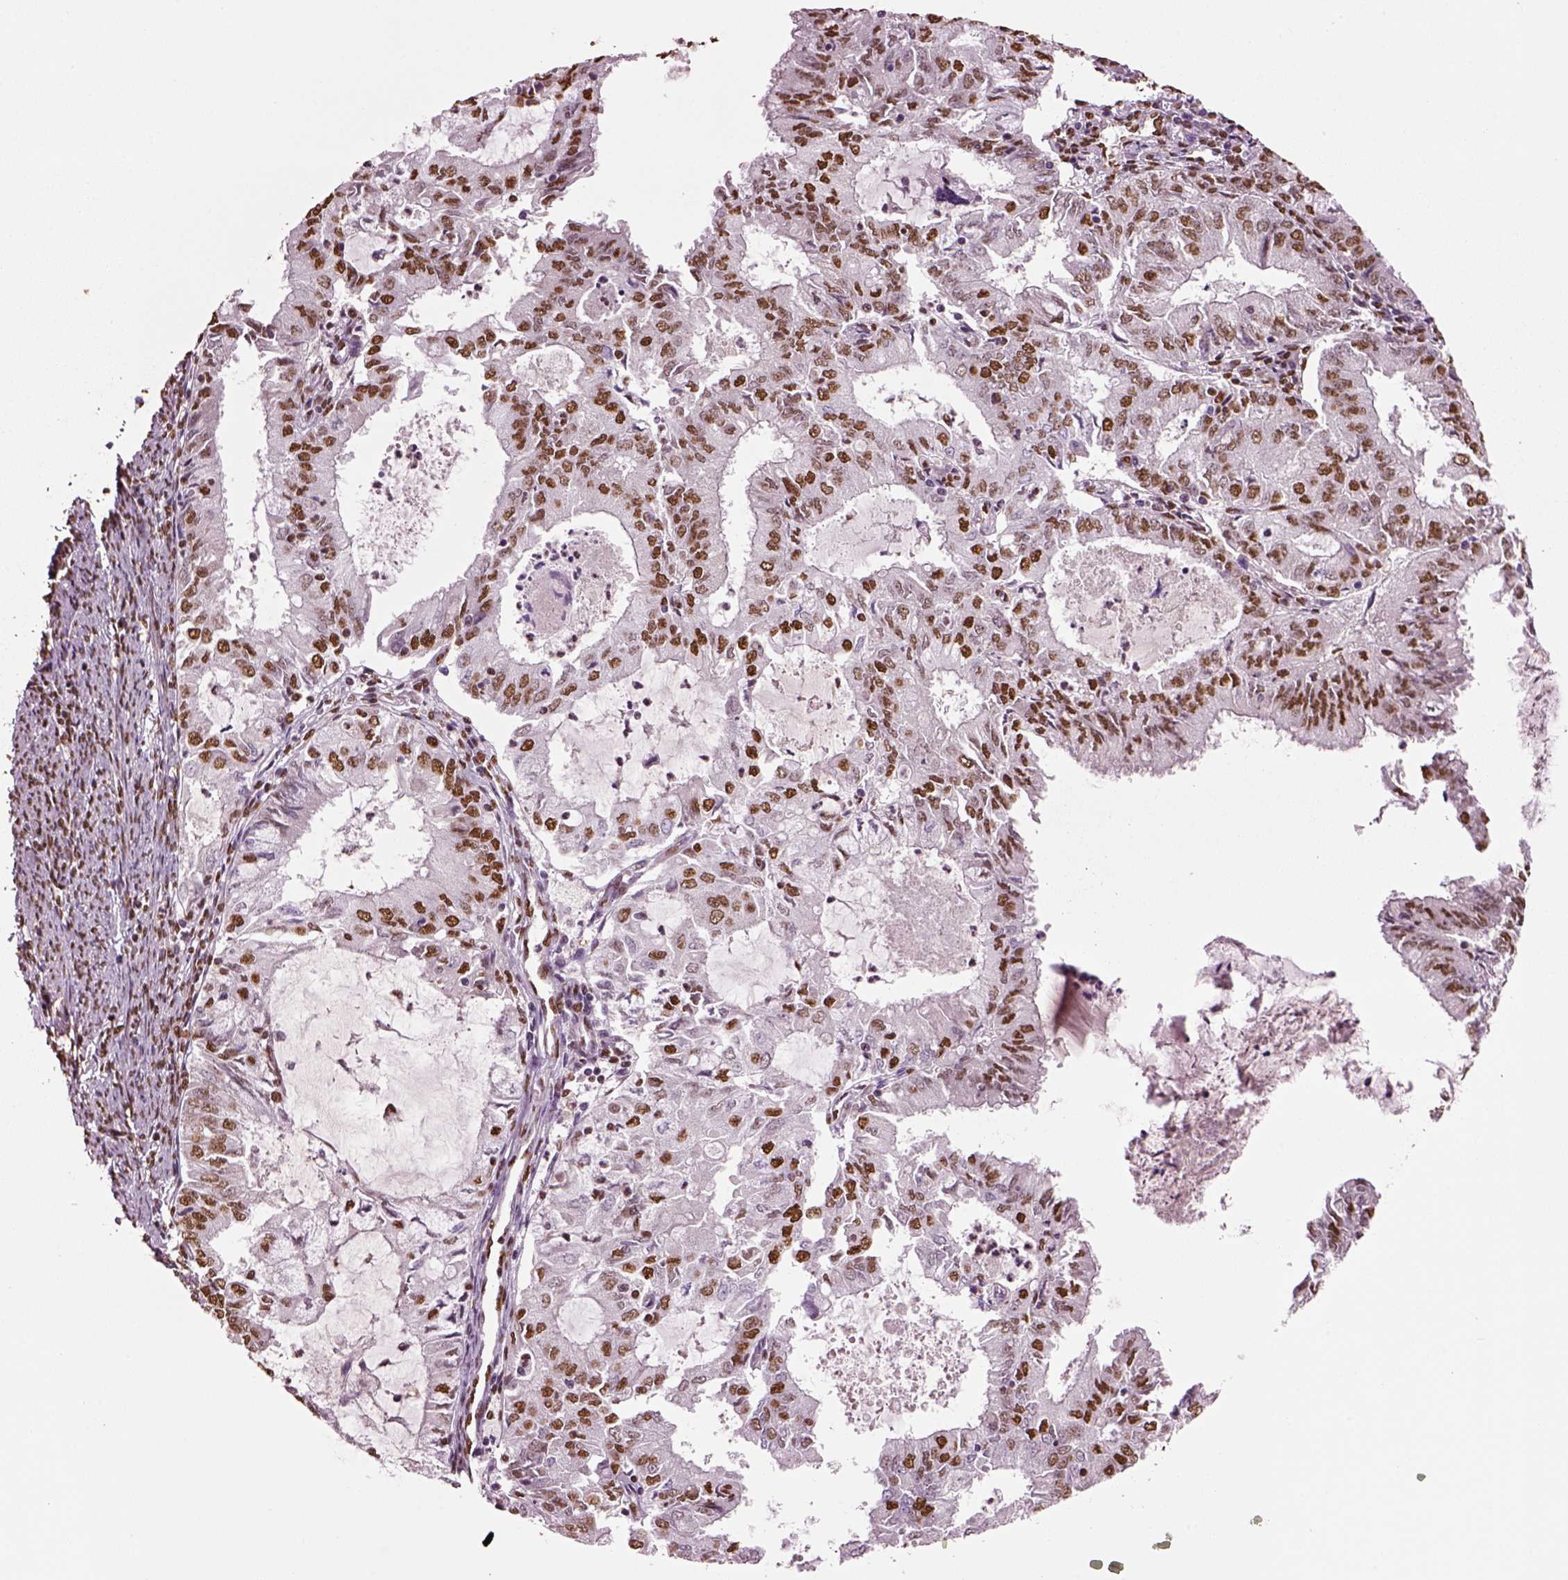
{"staining": {"intensity": "moderate", "quantity": ">75%", "location": "nuclear"}, "tissue": "endometrial cancer", "cell_type": "Tumor cells", "image_type": "cancer", "snomed": [{"axis": "morphology", "description": "Adenocarcinoma, NOS"}, {"axis": "topography", "description": "Endometrium"}], "caption": "Immunohistochemistry (IHC) image of neoplastic tissue: human endometrial adenocarcinoma stained using immunohistochemistry (IHC) demonstrates medium levels of moderate protein expression localized specifically in the nuclear of tumor cells, appearing as a nuclear brown color.", "gene": "DDX3X", "patient": {"sex": "female", "age": 57}}